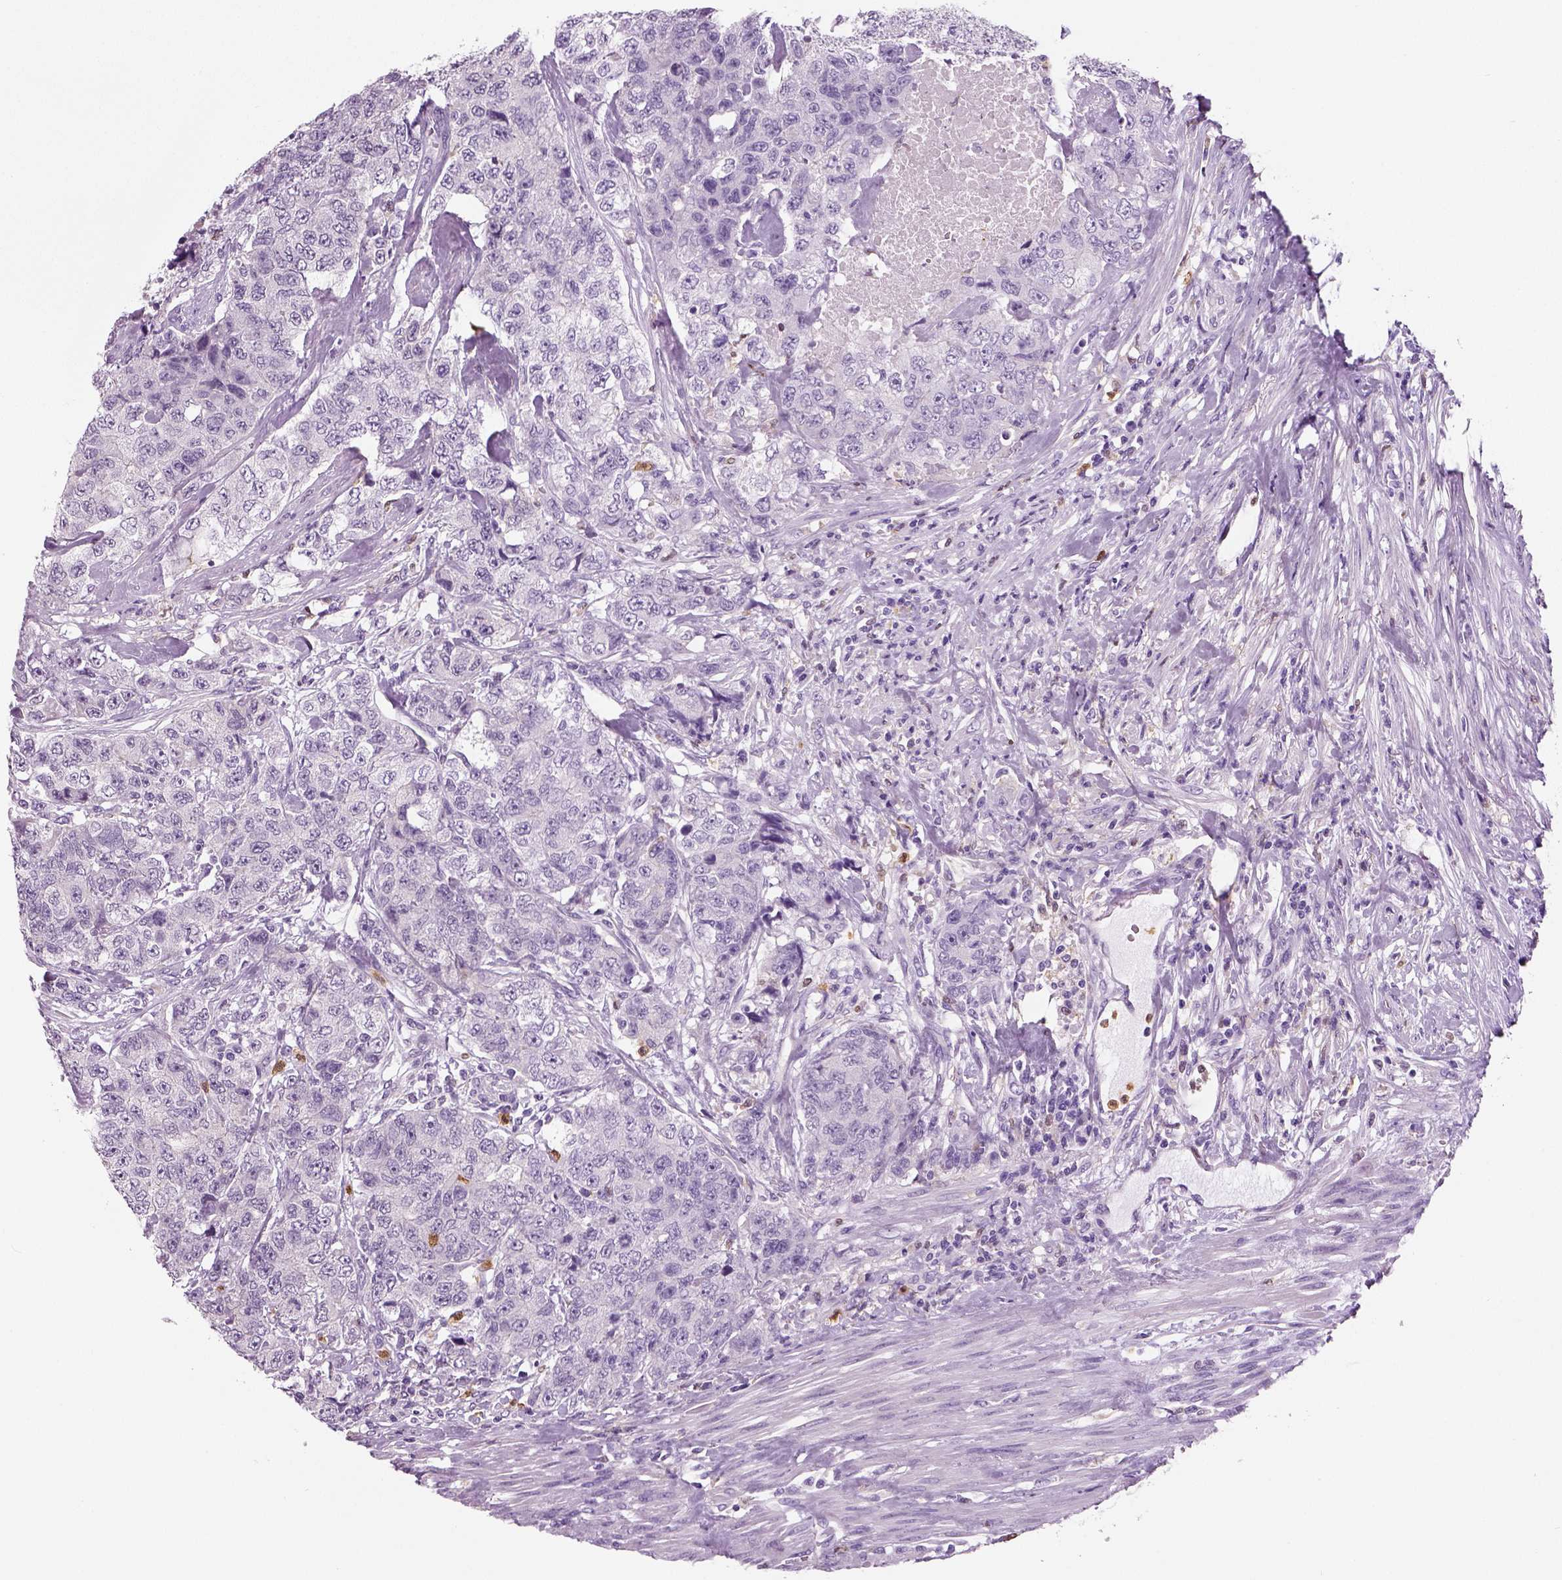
{"staining": {"intensity": "negative", "quantity": "none", "location": "none"}, "tissue": "urothelial cancer", "cell_type": "Tumor cells", "image_type": "cancer", "snomed": [{"axis": "morphology", "description": "Urothelial carcinoma, High grade"}, {"axis": "topography", "description": "Urinary bladder"}], "caption": "Immunohistochemistry (IHC) micrograph of neoplastic tissue: high-grade urothelial carcinoma stained with DAB demonstrates no significant protein positivity in tumor cells.", "gene": "NECAB2", "patient": {"sex": "female", "age": 78}}